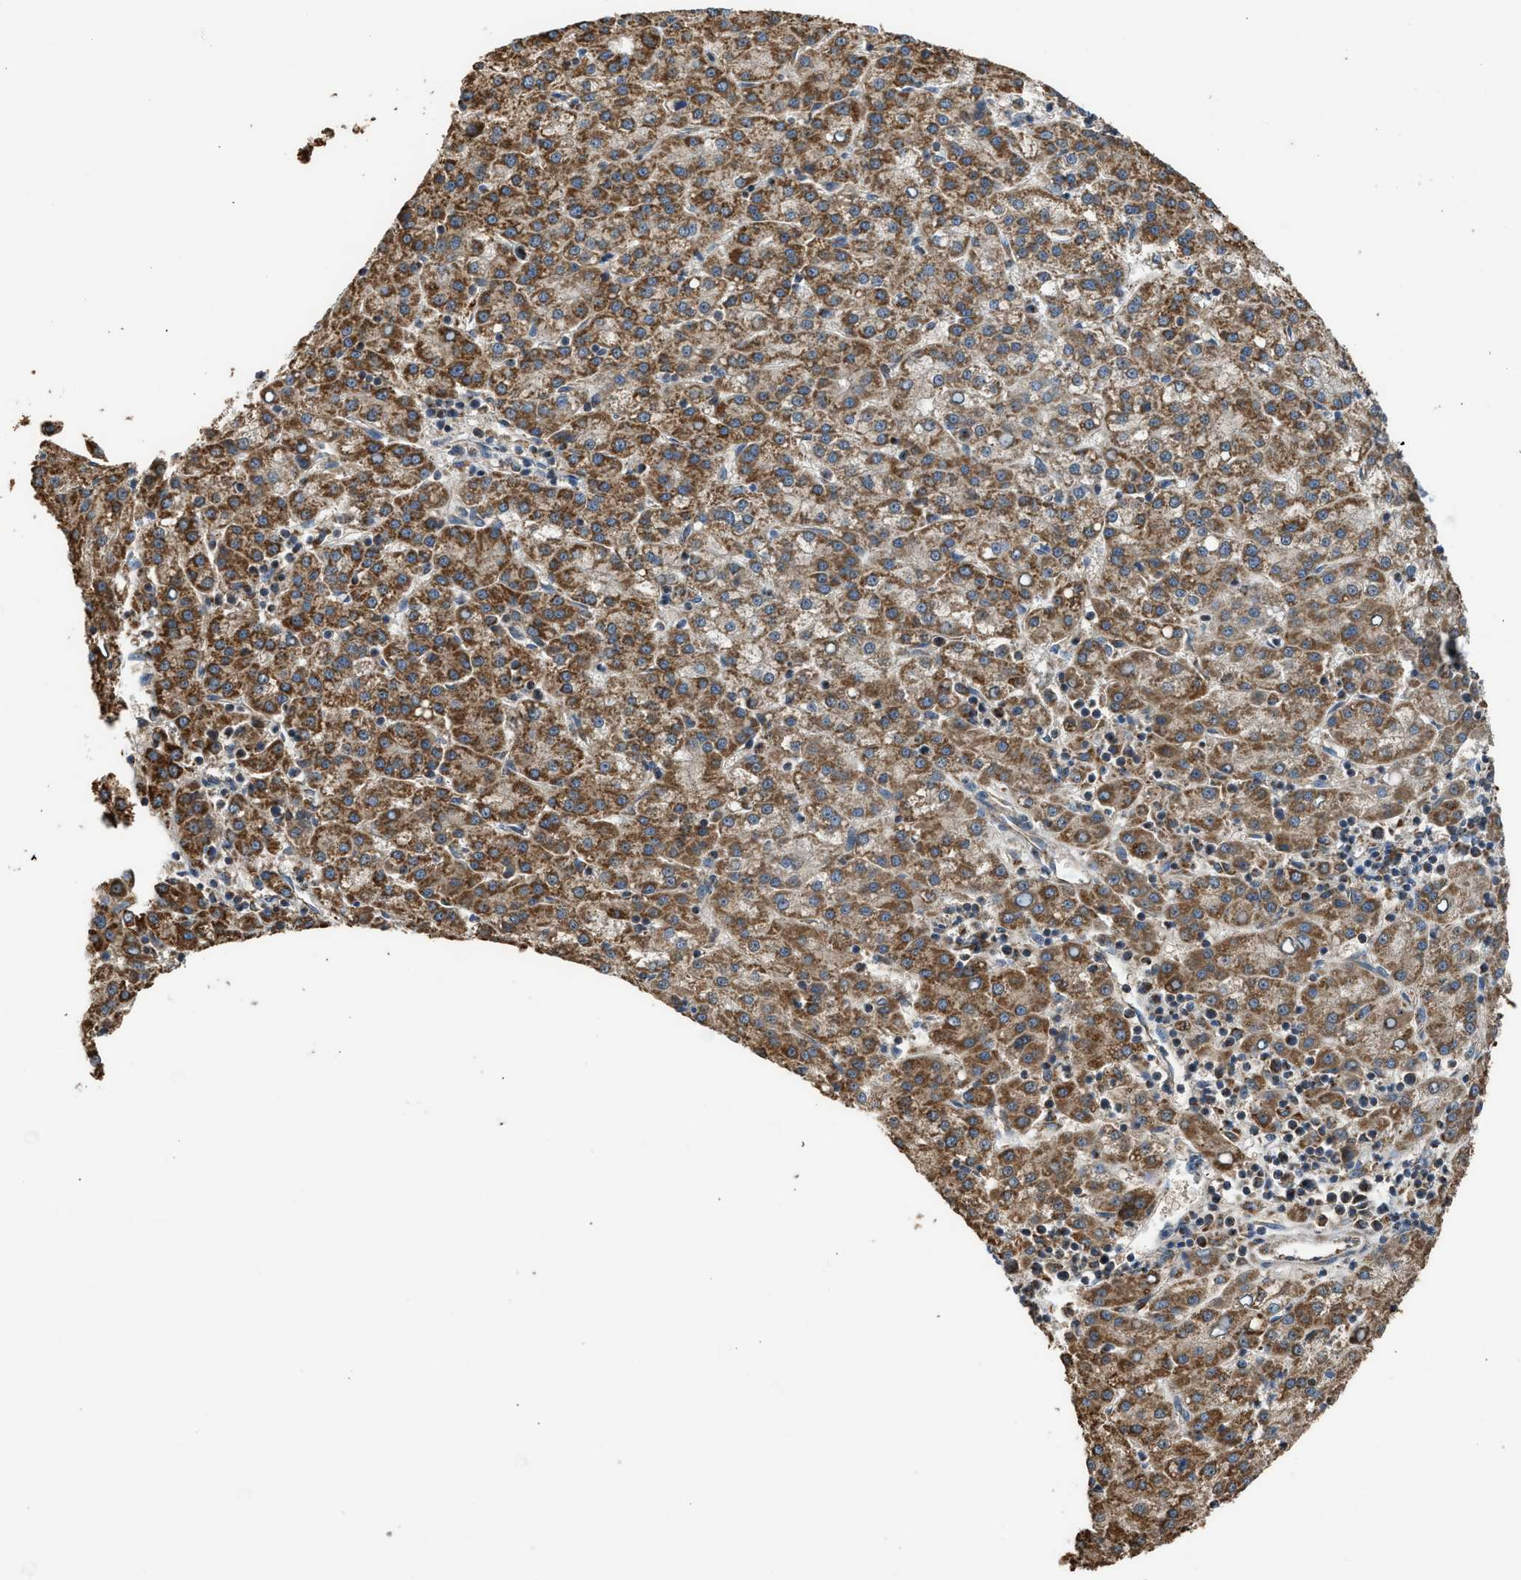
{"staining": {"intensity": "strong", "quantity": ">75%", "location": "cytoplasmic/membranous"}, "tissue": "liver cancer", "cell_type": "Tumor cells", "image_type": "cancer", "snomed": [{"axis": "morphology", "description": "Carcinoma, Hepatocellular, NOS"}, {"axis": "topography", "description": "Liver"}], "caption": "Liver cancer stained for a protein shows strong cytoplasmic/membranous positivity in tumor cells.", "gene": "STARD3", "patient": {"sex": "female", "age": 58}}